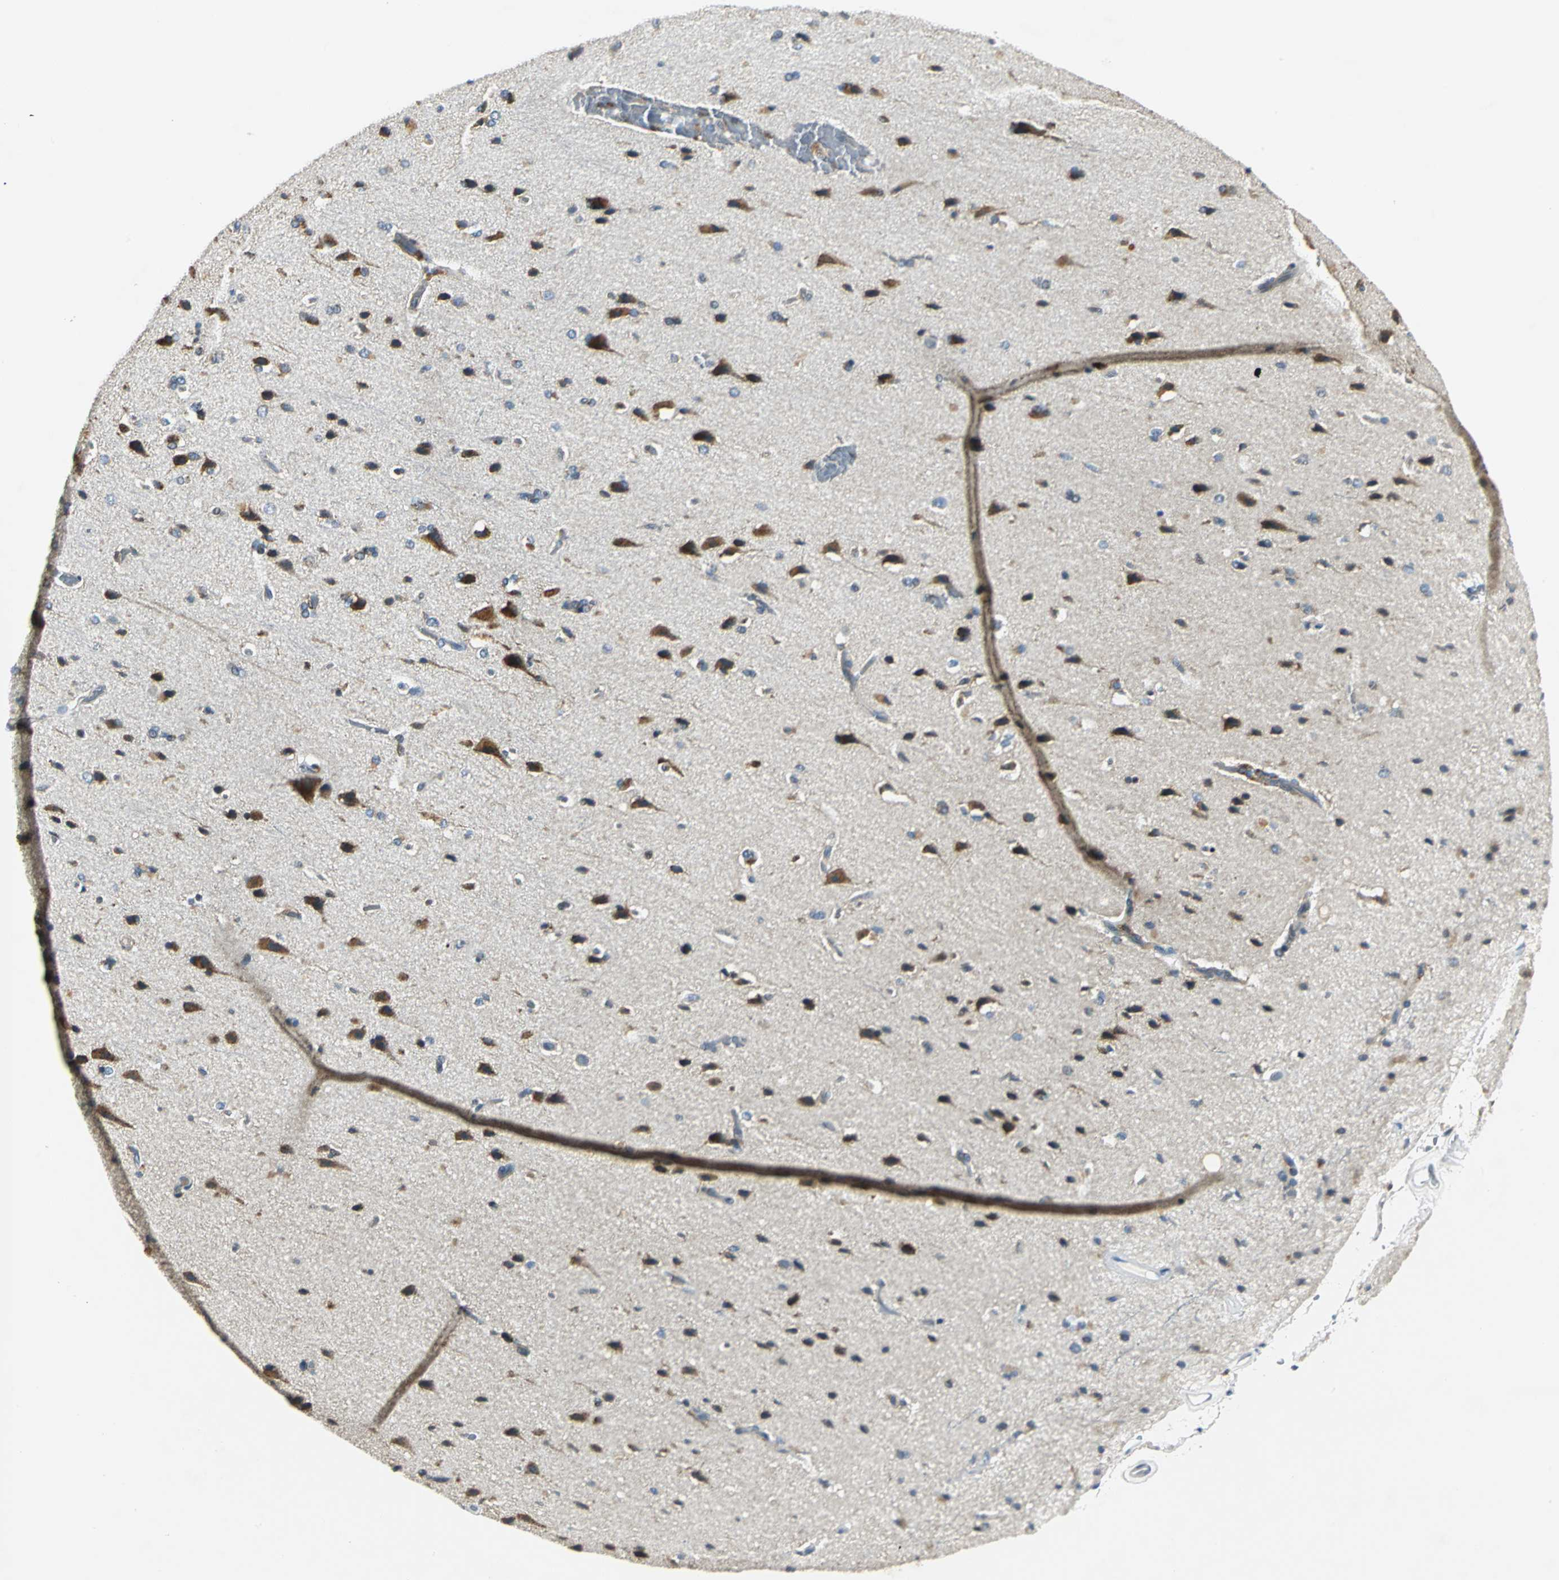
{"staining": {"intensity": "negative", "quantity": "none", "location": "none"}, "tissue": "cerebral cortex", "cell_type": "Endothelial cells", "image_type": "normal", "snomed": [{"axis": "morphology", "description": "Normal tissue, NOS"}, {"axis": "topography", "description": "Cerebral cortex"}], "caption": "A high-resolution image shows immunohistochemistry (IHC) staining of benign cerebral cortex, which demonstrates no significant expression in endothelial cells.", "gene": "USP40", "patient": {"sex": "male", "age": 62}}